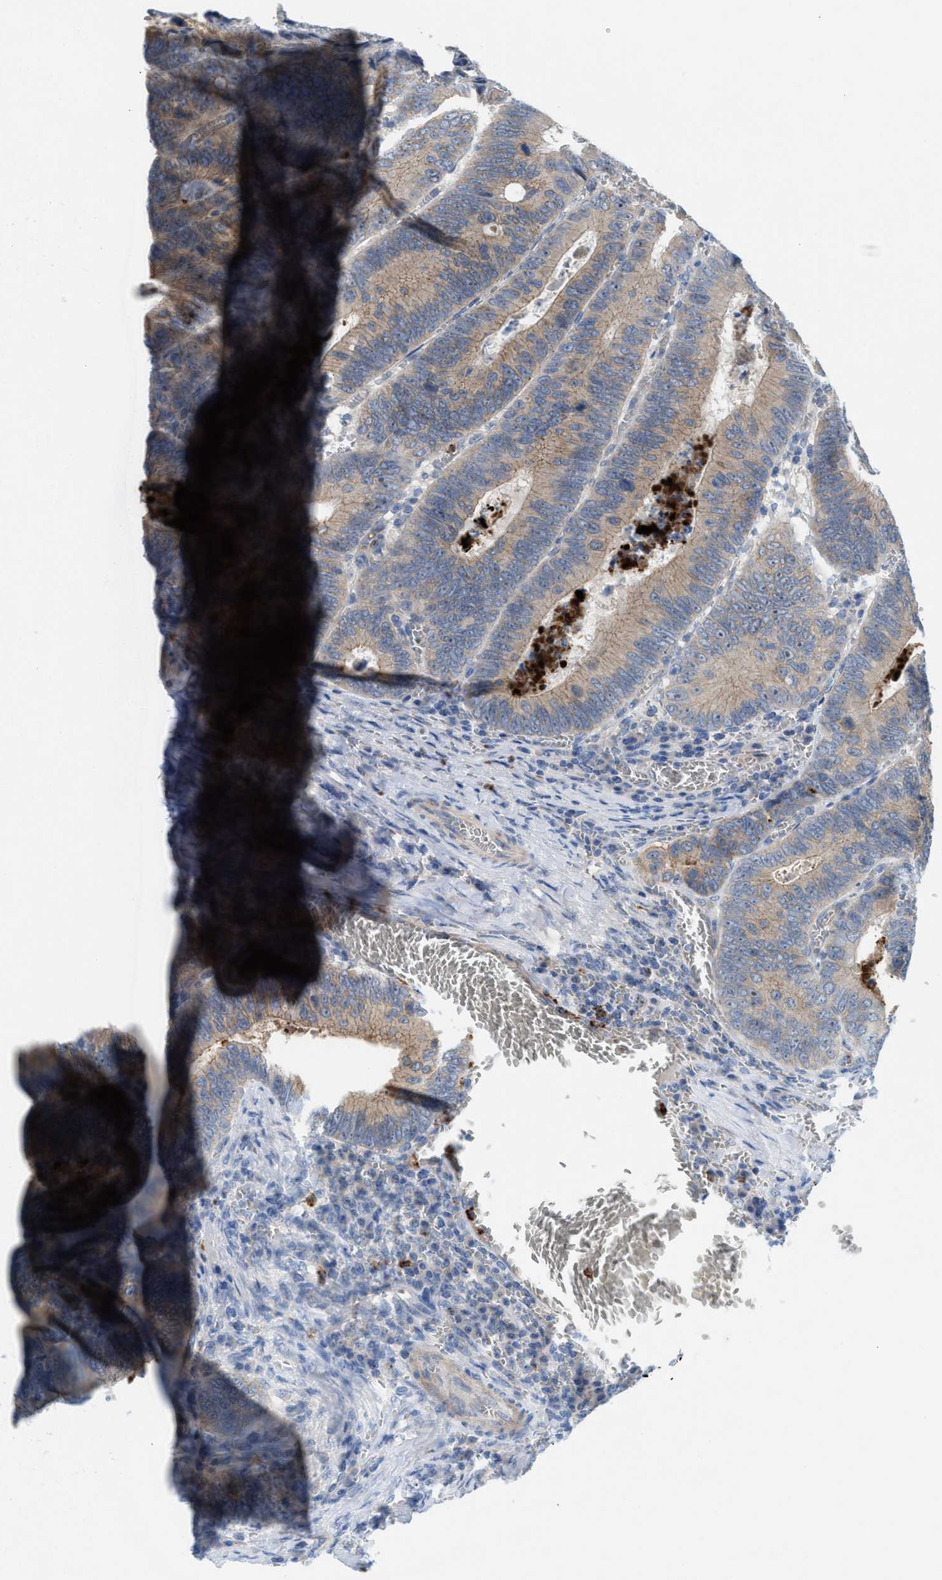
{"staining": {"intensity": "weak", "quantity": ">75%", "location": "cytoplasmic/membranous"}, "tissue": "colorectal cancer", "cell_type": "Tumor cells", "image_type": "cancer", "snomed": [{"axis": "morphology", "description": "Inflammation, NOS"}, {"axis": "morphology", "description": "Adenocarcinoma, NOS"}, {"axis": "topography", "description": "Colon"}], "caption": "Human colorectal cancer stained with a brown dye reveals weak cytoplasmic/membranous positive expression in approximately >75% of tumor cells.", "gene": "CMTM1", "patient": {"sex": "male", "age": 72}}